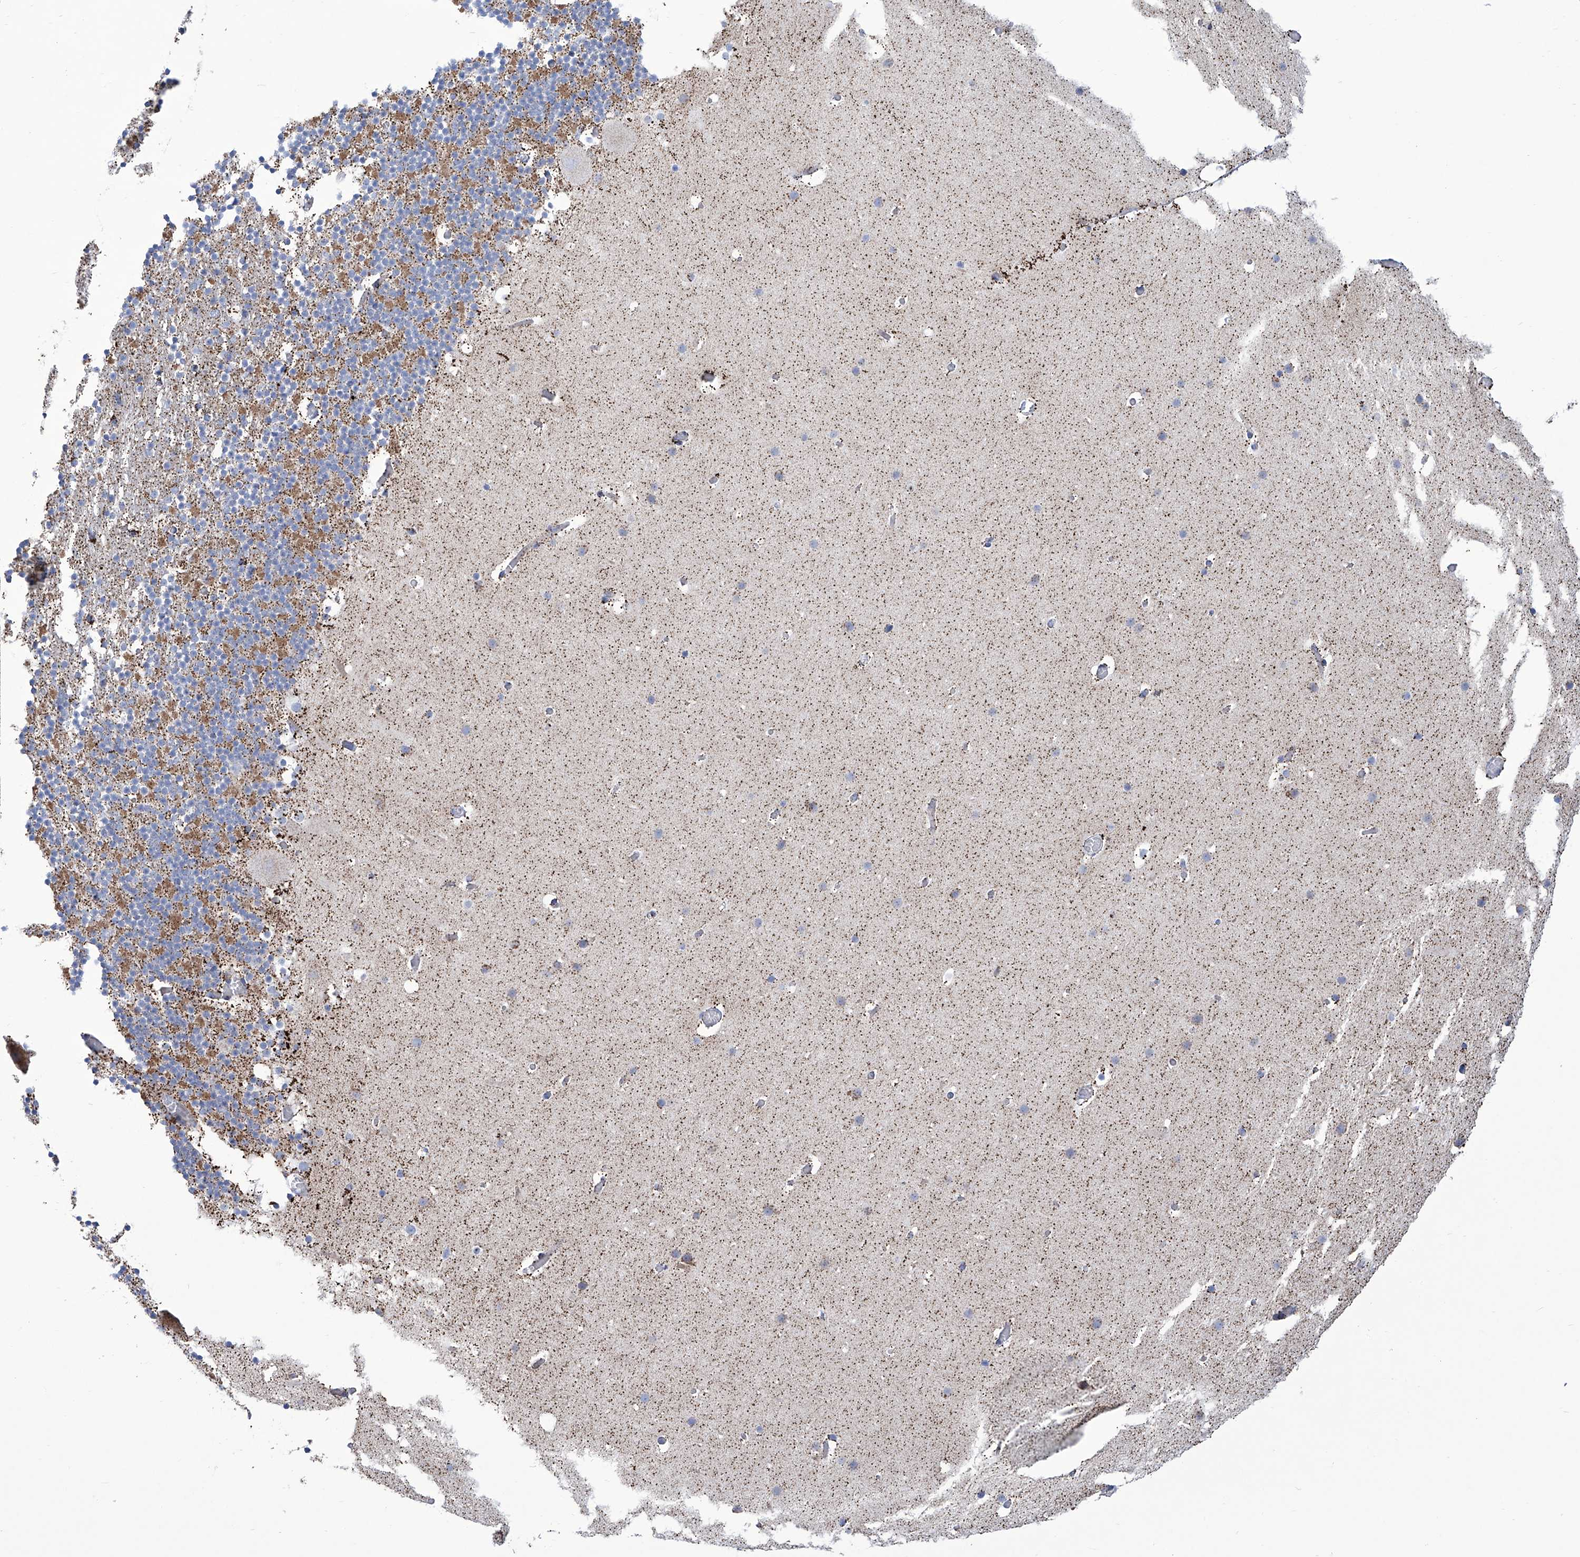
{"staining": {"intensity": "moderate", "quantity": "<25%", "location": "cytoplasmic/membranous"}, "tissue": "cerebellum", "cell_type": "Cells in granular layer", "image_type": "normal", "snomed": [{"axis": "morphology", "description": "Normal tissue, NOS"}, {"axis": "topography", "description": "Cerebellum"}], "caption": "The micrograph exhibits immunohistochemical staining of unremarkable cerebellum. There is moderate cytoplasmic/membranous staining is present in about <25% of cells in granular layer. Using DAB (3,3'-diaminobenzidine) (brown) and hematoxylin (blue) stains, captured at high magnification using brightfield microscopy.", "gene": "ALDH6A1", "patient": {"sex": "male", "age": 57}}